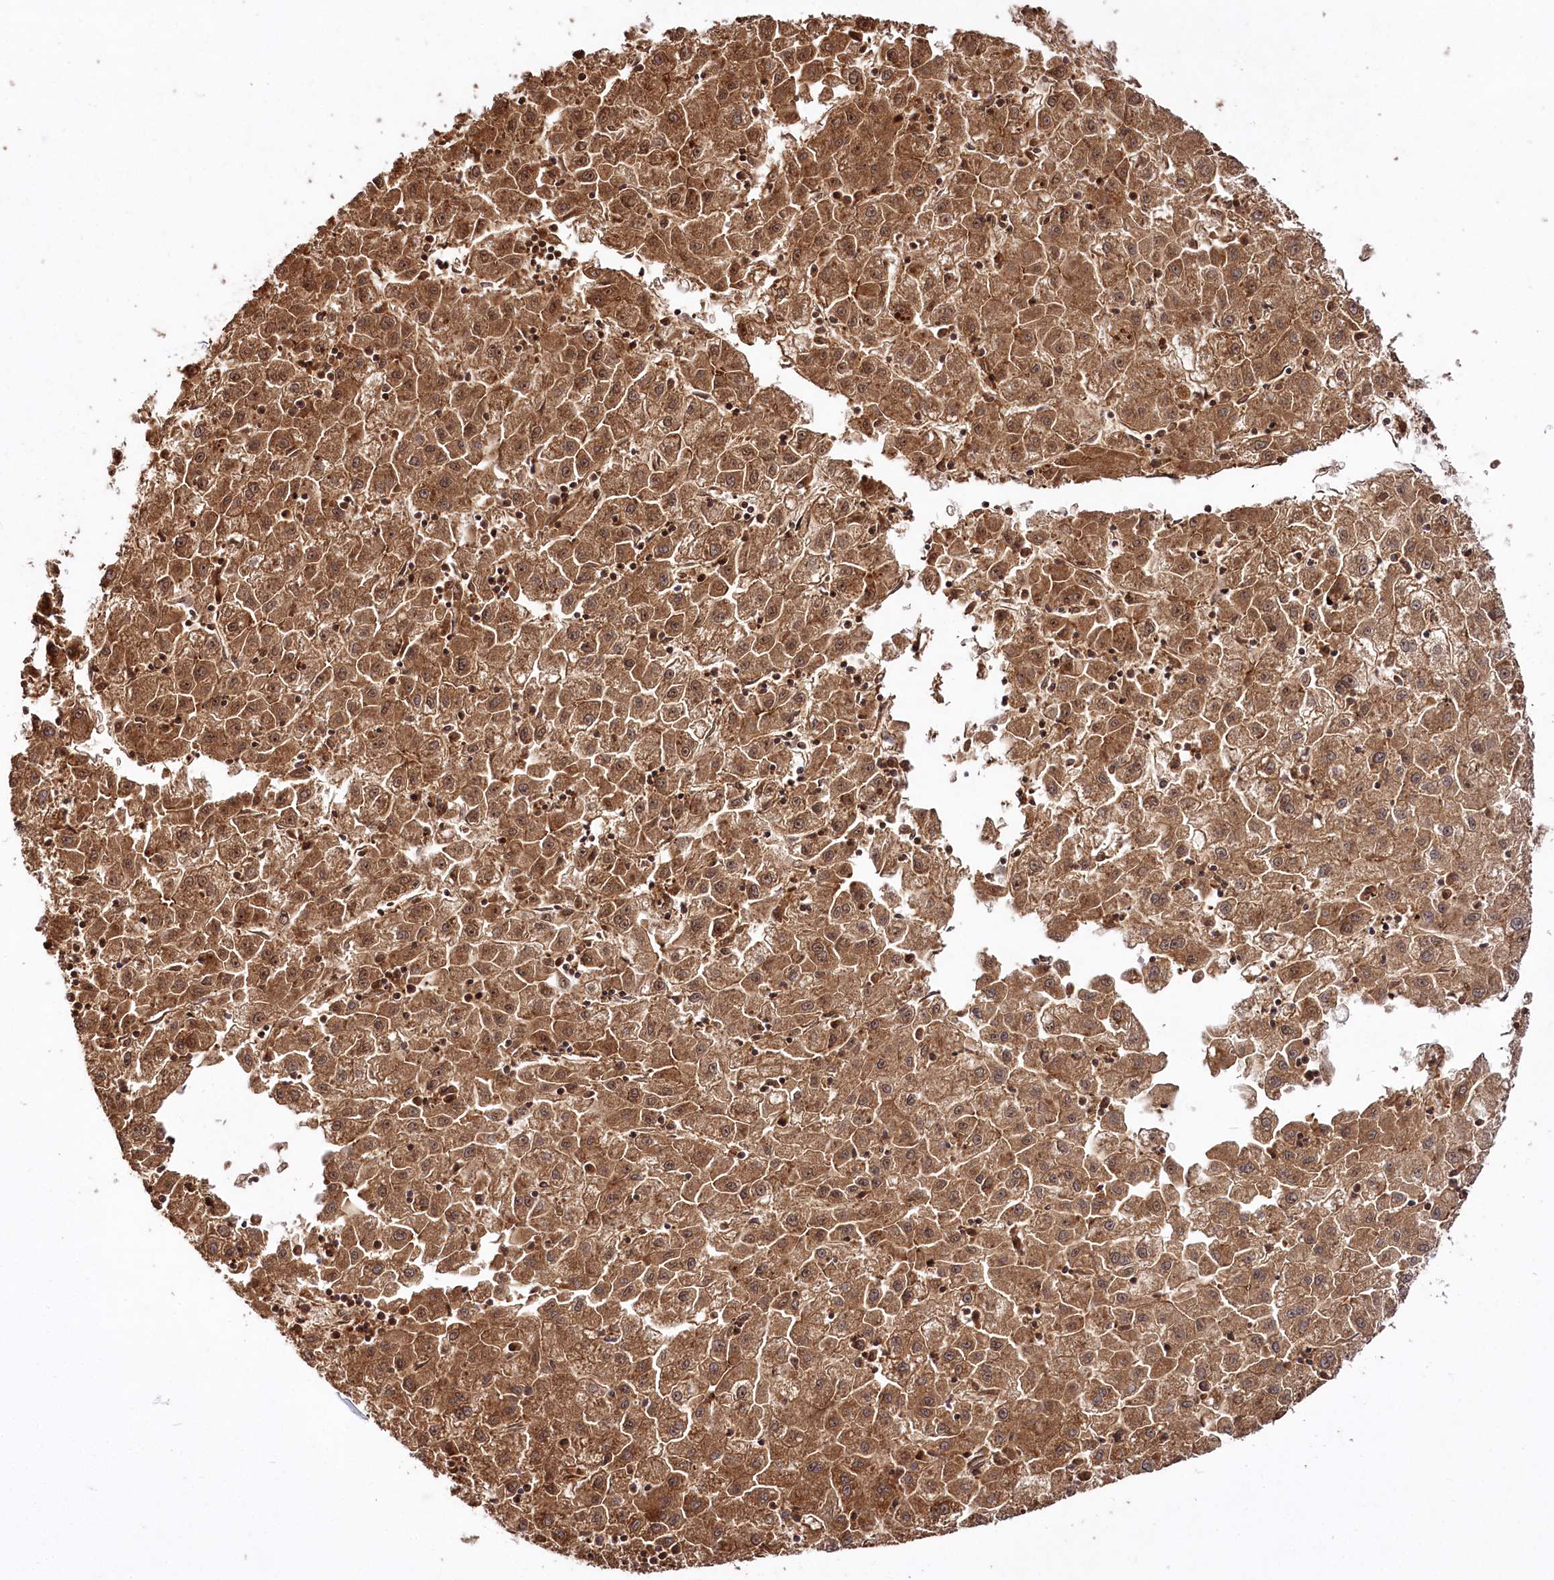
{"staining": {"intensity": "moderate", "quantity": ">75%", "location": "cytoplasmic/membranous"}, "tissue": "liver cancer", "cell_type": "Tumor cells", "image_type": "cancer", "snomed": [{"axis": "morphology", "description": "Carcinoma, Hepatocellular, NOS"}, {"axis": "topography", "description": "Liver"}], "caption": "Immunohistochemistry image of human liver cancer stained for a protein (brown), which displays medium levels of moderate cytoplasmic/membranous expression in approximately >75% of tumor cells.", "gene": "REXO2", "patient": {"sex": "male", "age": 72}}